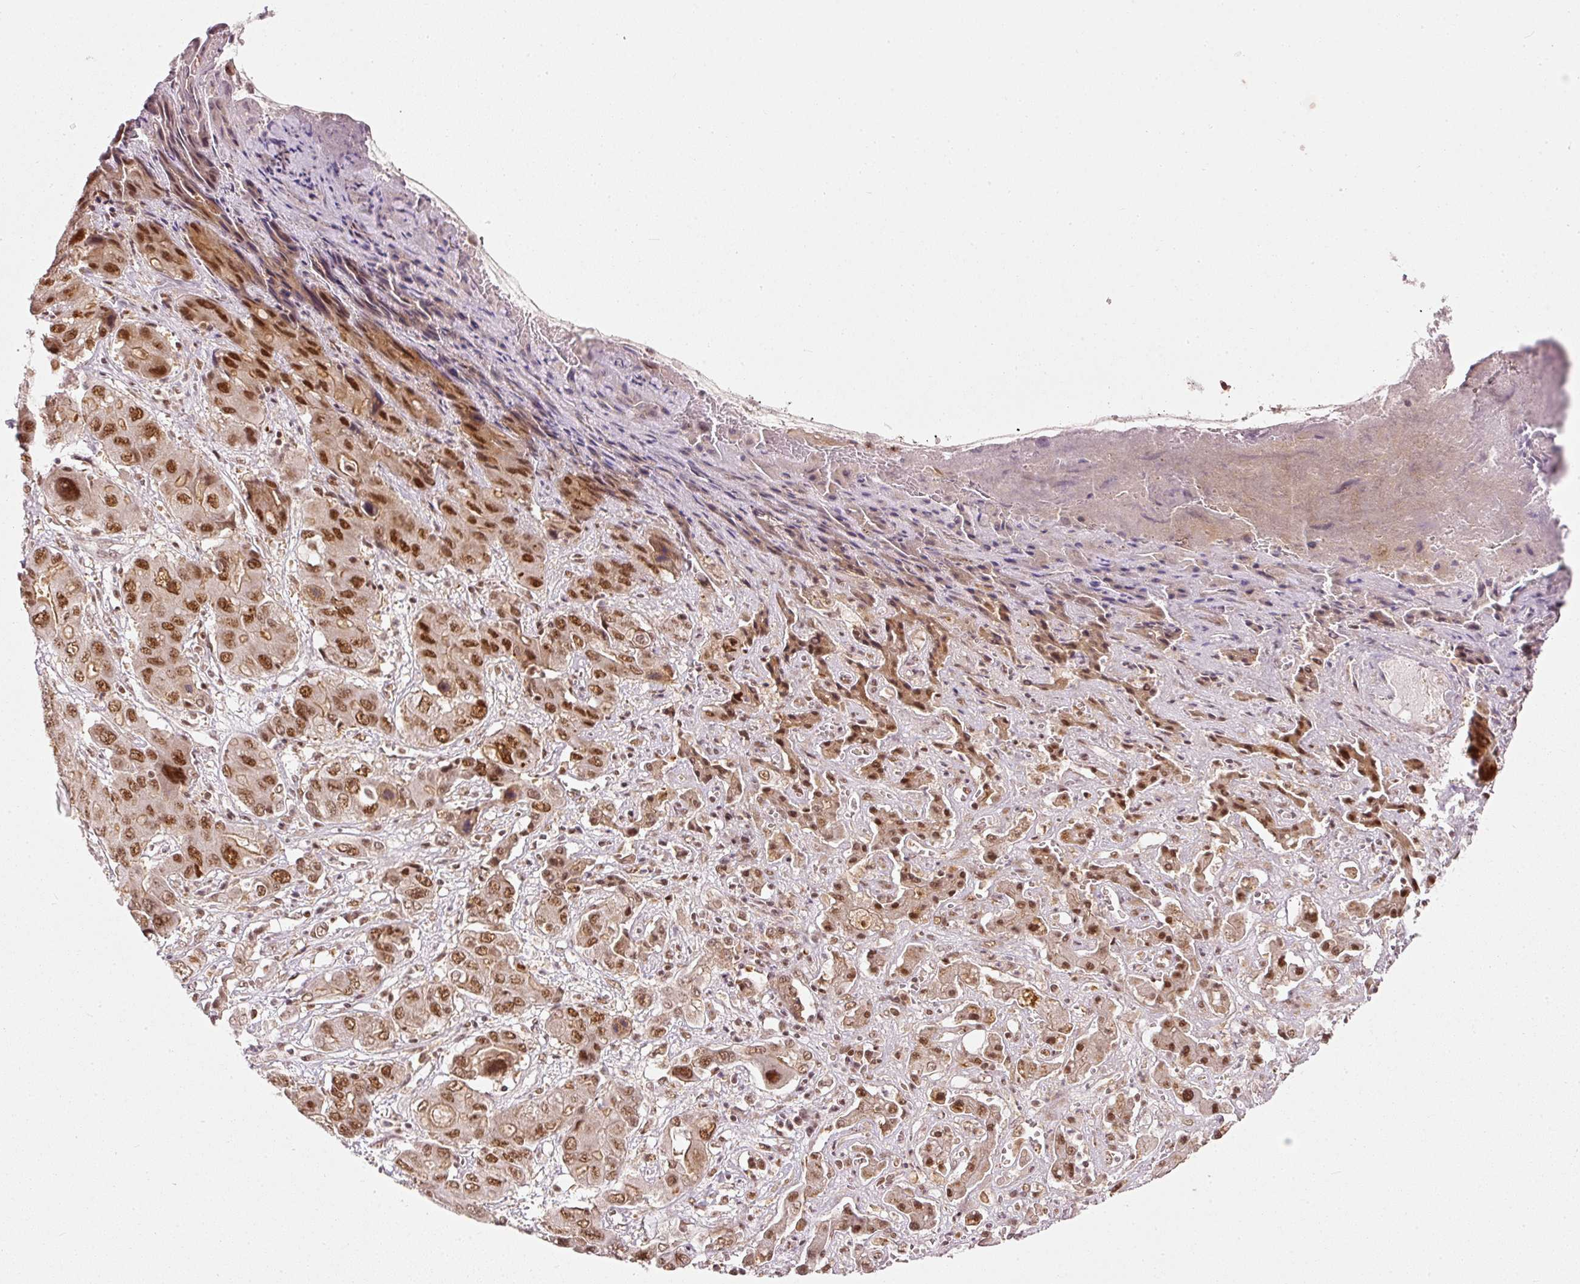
{"staining": {"intensity": "moderate", "quantity": ">75%", "location": "nuclear"}, "tissue": "liver cancer", "cell_type": "Tumor cells", "image_type": "cancer", "snomed": [{"axis": "morphology", "description": "Cholangiocarcinoma"}, {"axis": "topography", "description": "Liver"}], "caption": "This is a micrograph of IHC staining of liver cancer, which shows moderate expression in the nuclear of tumor cells.", "gene": "THOC6", "patient": {"sex": "male", "age": 67}}